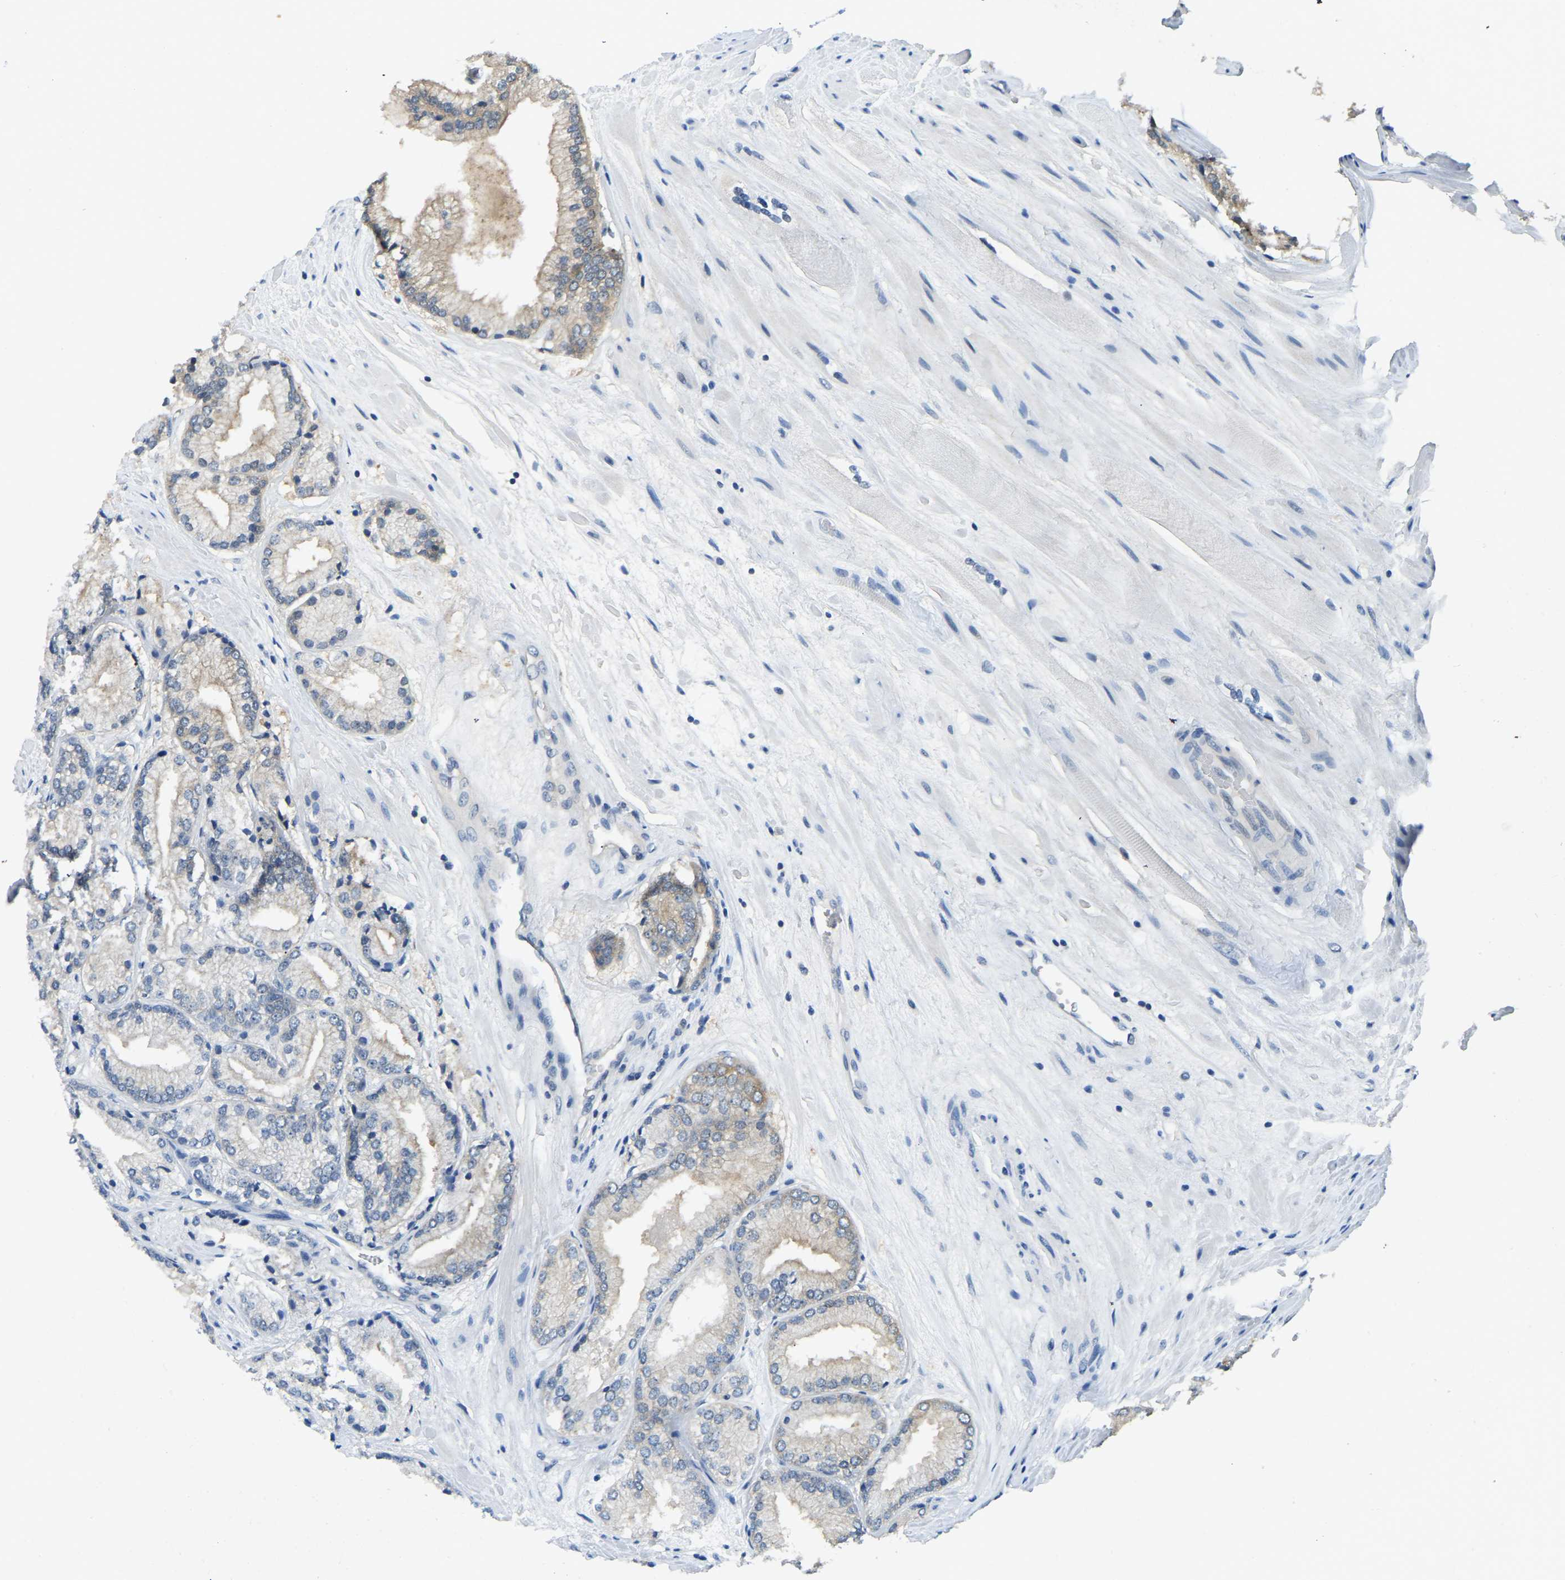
{"staining": {"intensity": "negative", "quantity": "none", "location": "none"}, "tissue": "prostate cancer", "cell_type": "Tumor cells", "image_type": "cancer", "snomed": [{"axis": "morphology", "description": "Adenocarcinoma, High grade"}, {"axis": "topography", "description": "Prostate"}], "caption": "High magnification brightfield microscopy of prostate high-grade adenocarcinoma stained with DAB (3,3'-diaminobenzidine) (brown) and counterstained with hematoxylin (blue): tumor cells show no significant expression. Brightfield microscopy of immunohistochemistry (IHC) stained with DAB (brown) and hematoxylin (blue), captured at high magnification.", "gene": "AHNAK", "patient": {"sex": "male", "age": 59}}